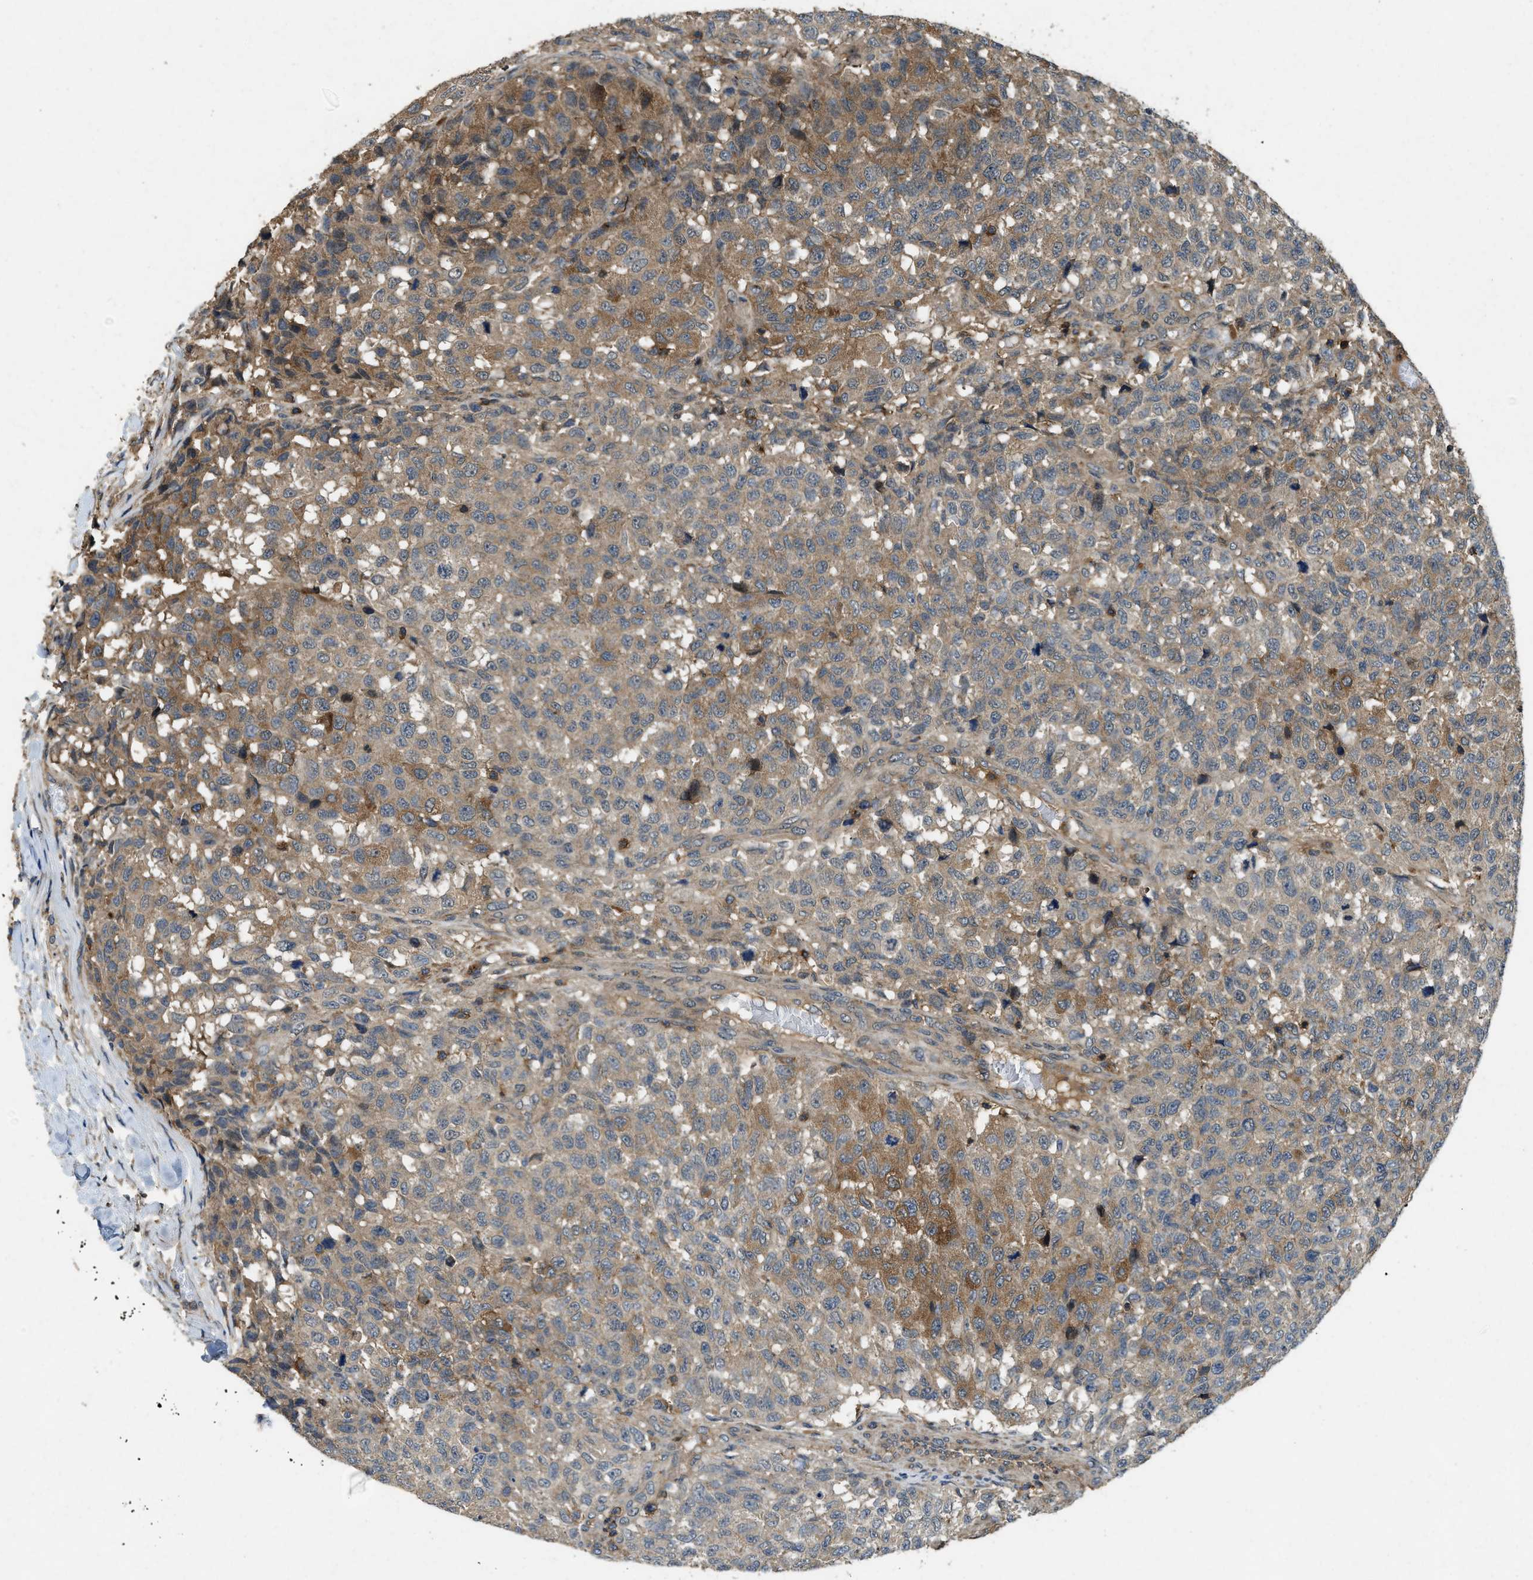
{"staining": {"intensity": "moderate", "quantity": "25%-75%", "location": "cytoplasmic/membranous"}, "tissue": "testis cancer", "cell_type": "Tumor cells", "image_type": "cancer", "snomed": [{"axis": "morphology", "description": "Seminoma, NOS"}, {"axis": "topography", "description": "Testis"}], "caption": "There is medium levels of moderate cytoplasmic/membranous positivity in tumor cells of testis seminoma, as demonstrated by immunohistochemical staining (brown color).", "gene": "ATP8B1", "patient": {"sex": "male", "age": 59}}